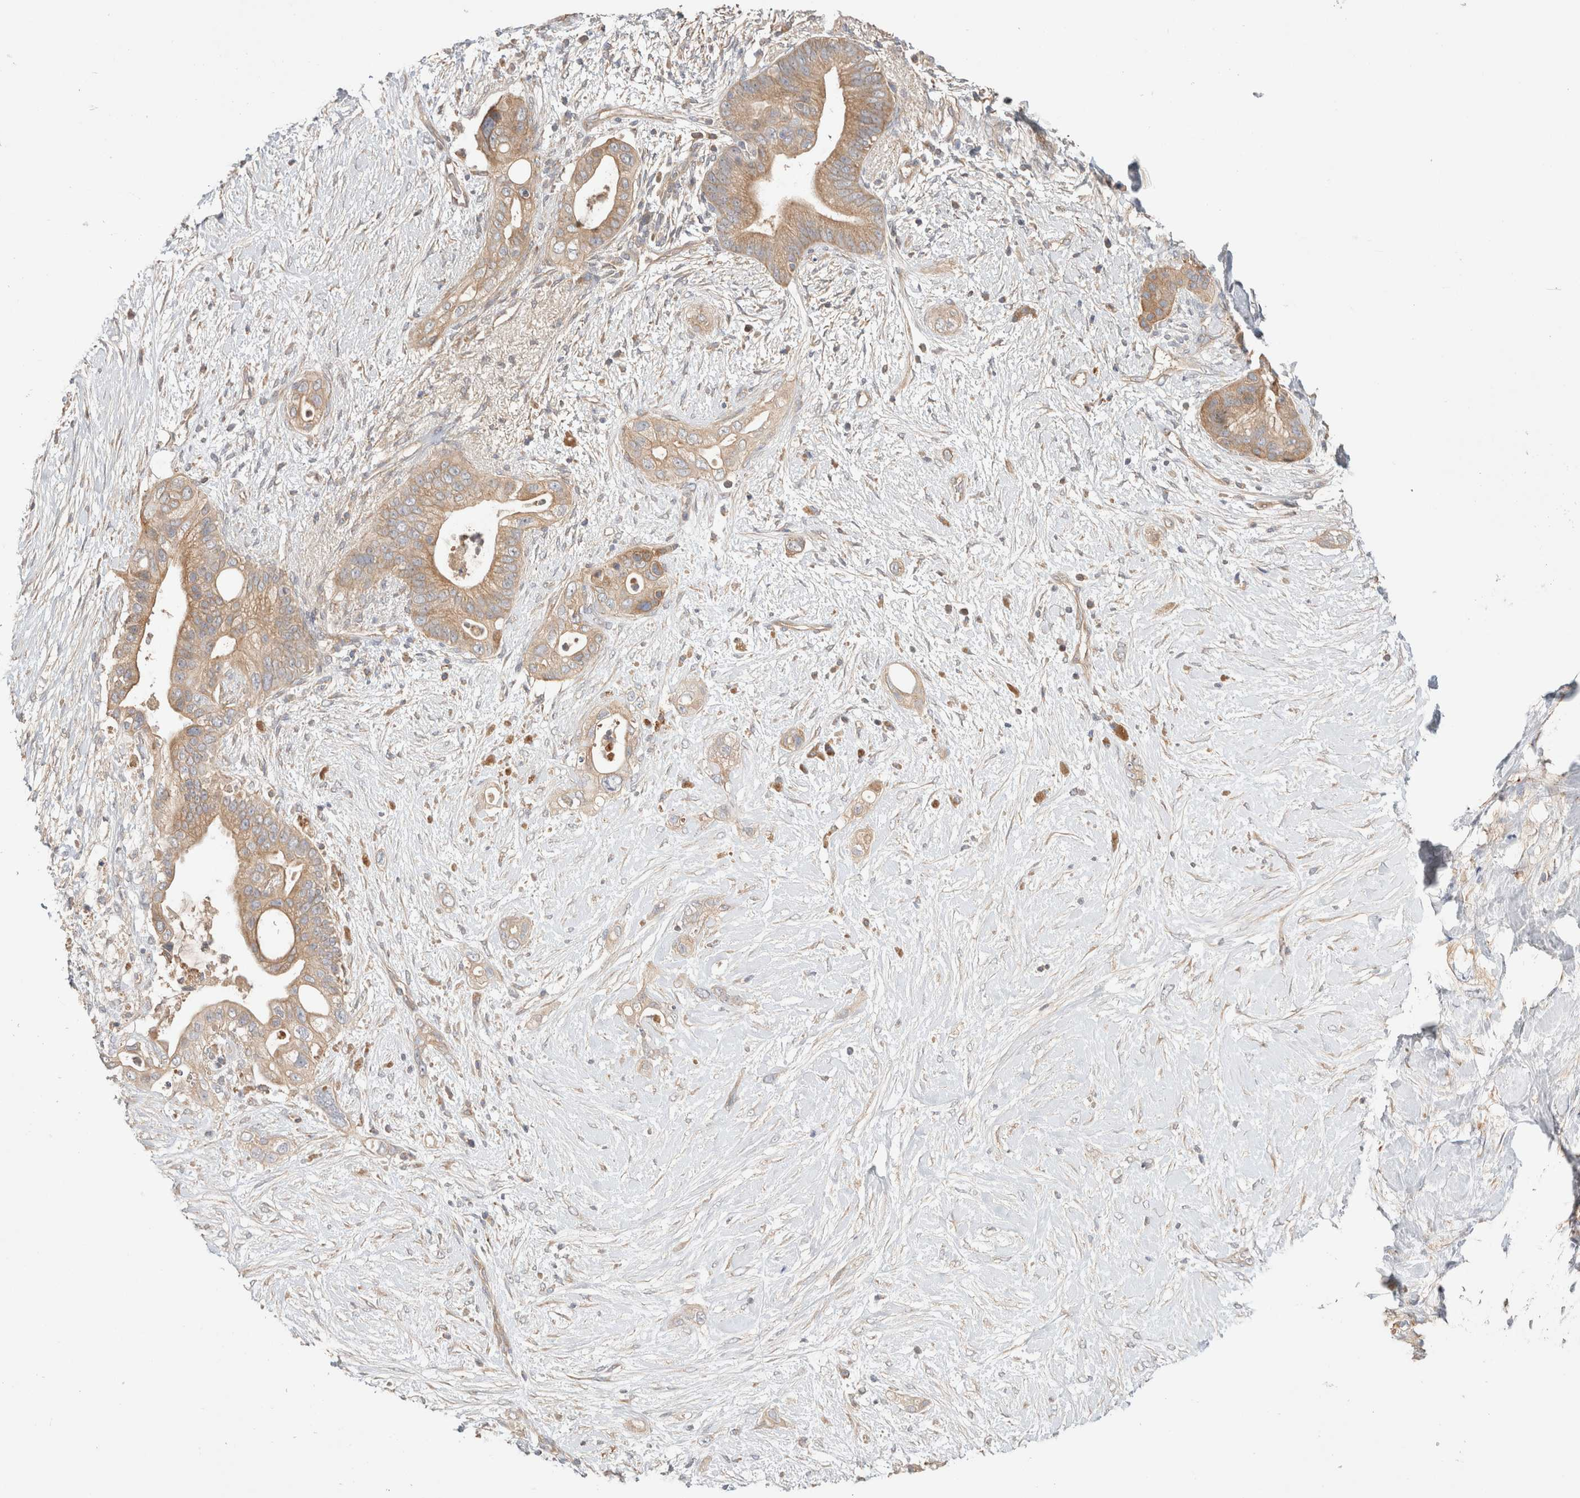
{"staining": {"intensity": "moderate", "quantity": ">75%", "location": "cytoplasmic/membranous"}, "tissue": "pancreatic cancer", "cell_type": "Tumor cells", "image_type": "cancer", "snomed": [{"axis": "morphology", "description": "Adenocarcinoma, NOS"}, {"axis": "topography", "description": "Pancreas"}], "caption": "An IHC micrograph of tumor tissue is shown. Protein staining in brown highlights moderate cytoplasmic/membranous positivity in pancreatic cancer (adenocarcinoma) within tumor cells. The staining is performed using DAB (3,3'-diaminobenzidine) brown chromogen to label protein expression. The nuclei are counter-stained blue using hematoxylin.", "gene": "B3GNTL1", "patient": {"sex": "male", "age": 53}}